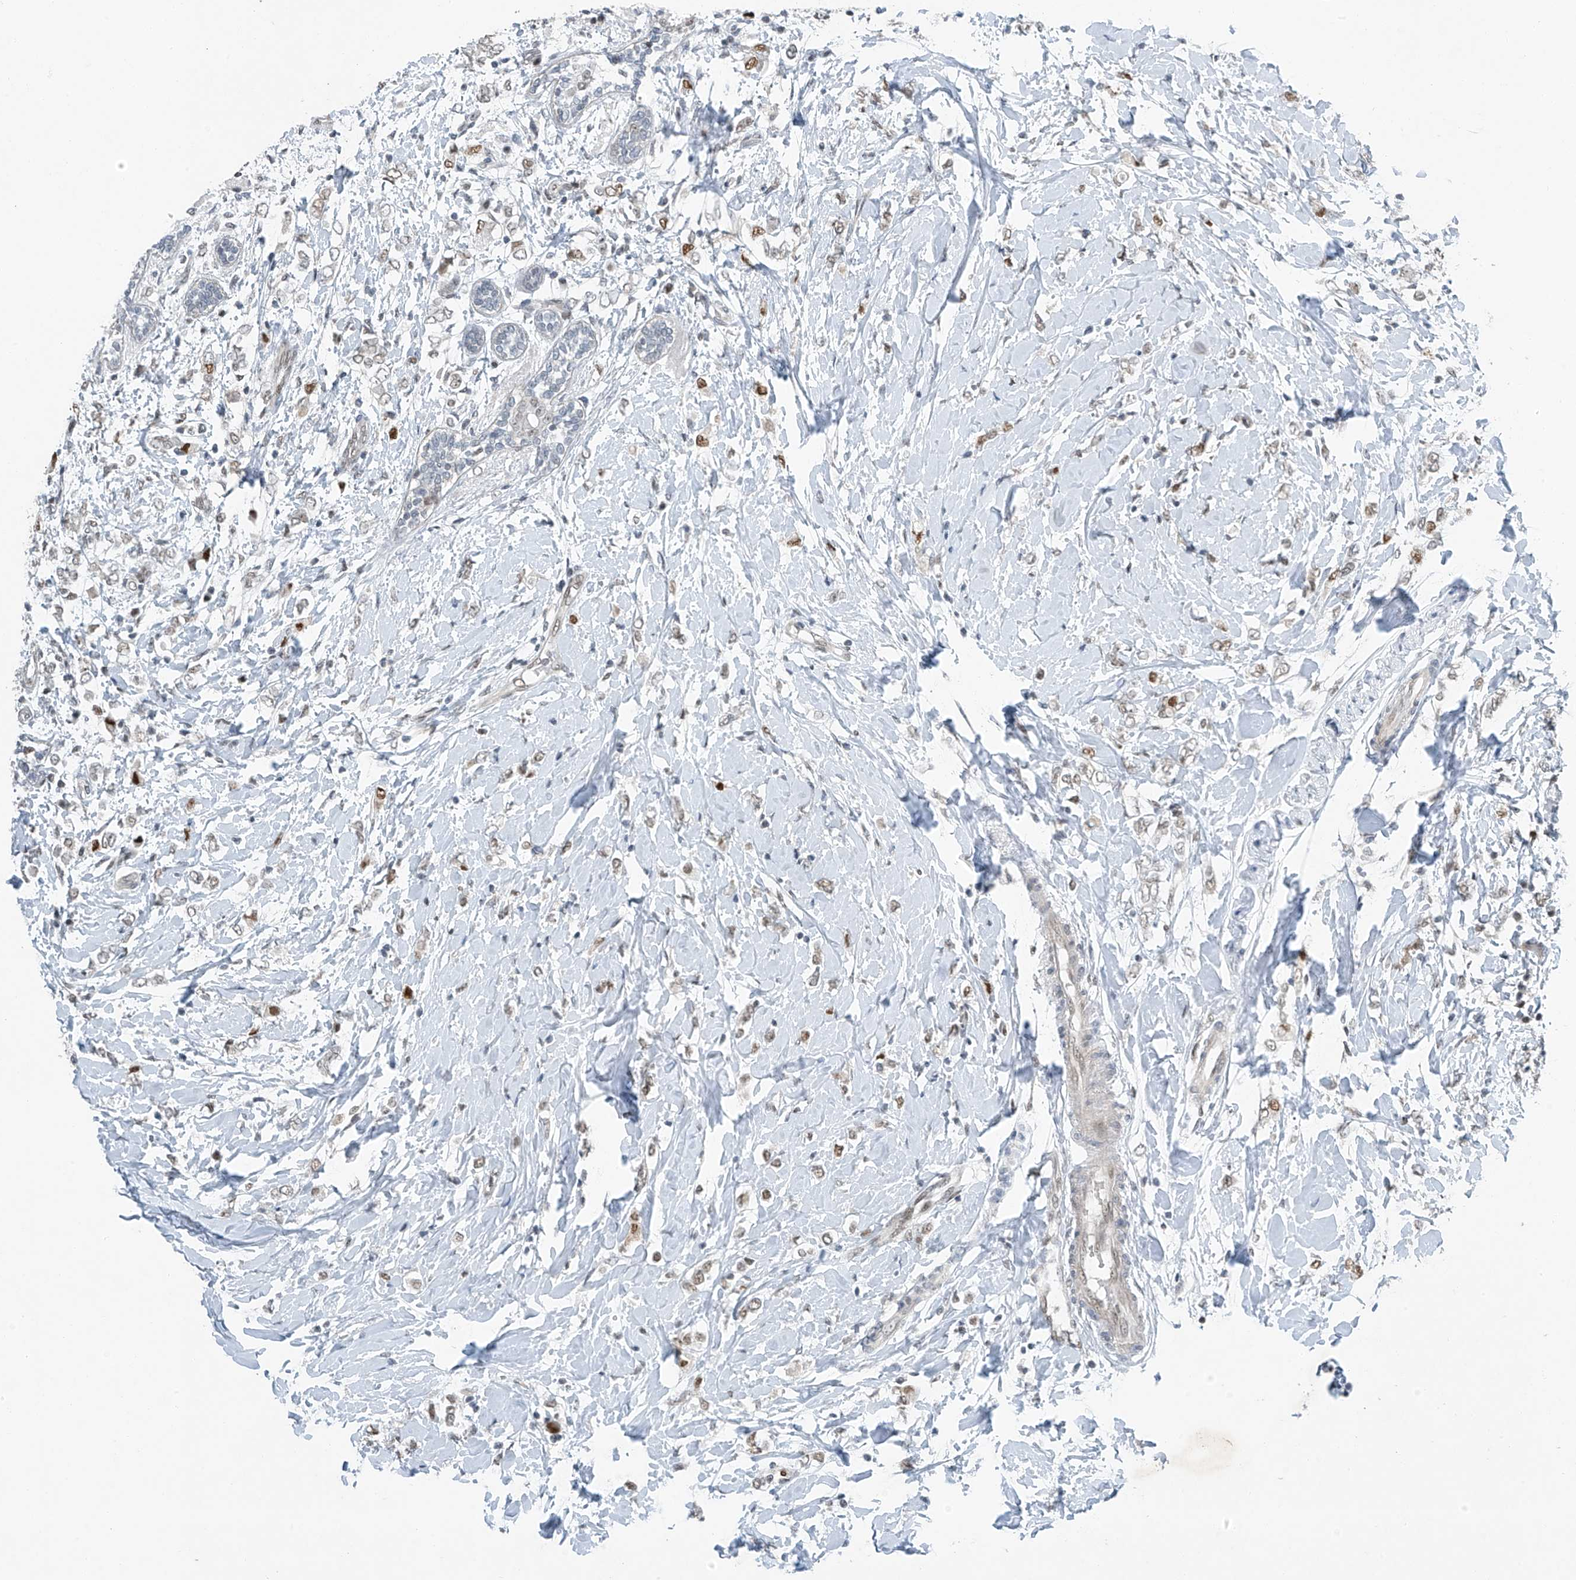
{"staining": {"intensity": "weak", "quantity": ">75%", "location": "nuclear"}, "tissue": "breast cancer", "cell_type": "Tumor cells", "image_type": "cancer", "snomed": [{"axis": "morphology", "description": "Normal tissue, NOS"}, {"axis": "morphology", "description": "Lobular carcinoma"}, {"axis": "topography", "description": "Breast"}], "caption": "Protein staining of lobular carcinoma (breast) tissue demonstrates weak nuclear positivity in about >75% of tumor cells. The protein of interest is shown in brown color, while the nuclei are stained blue.", "gene": "TAF8", "patient": {"sex": "female", "age": 47}}